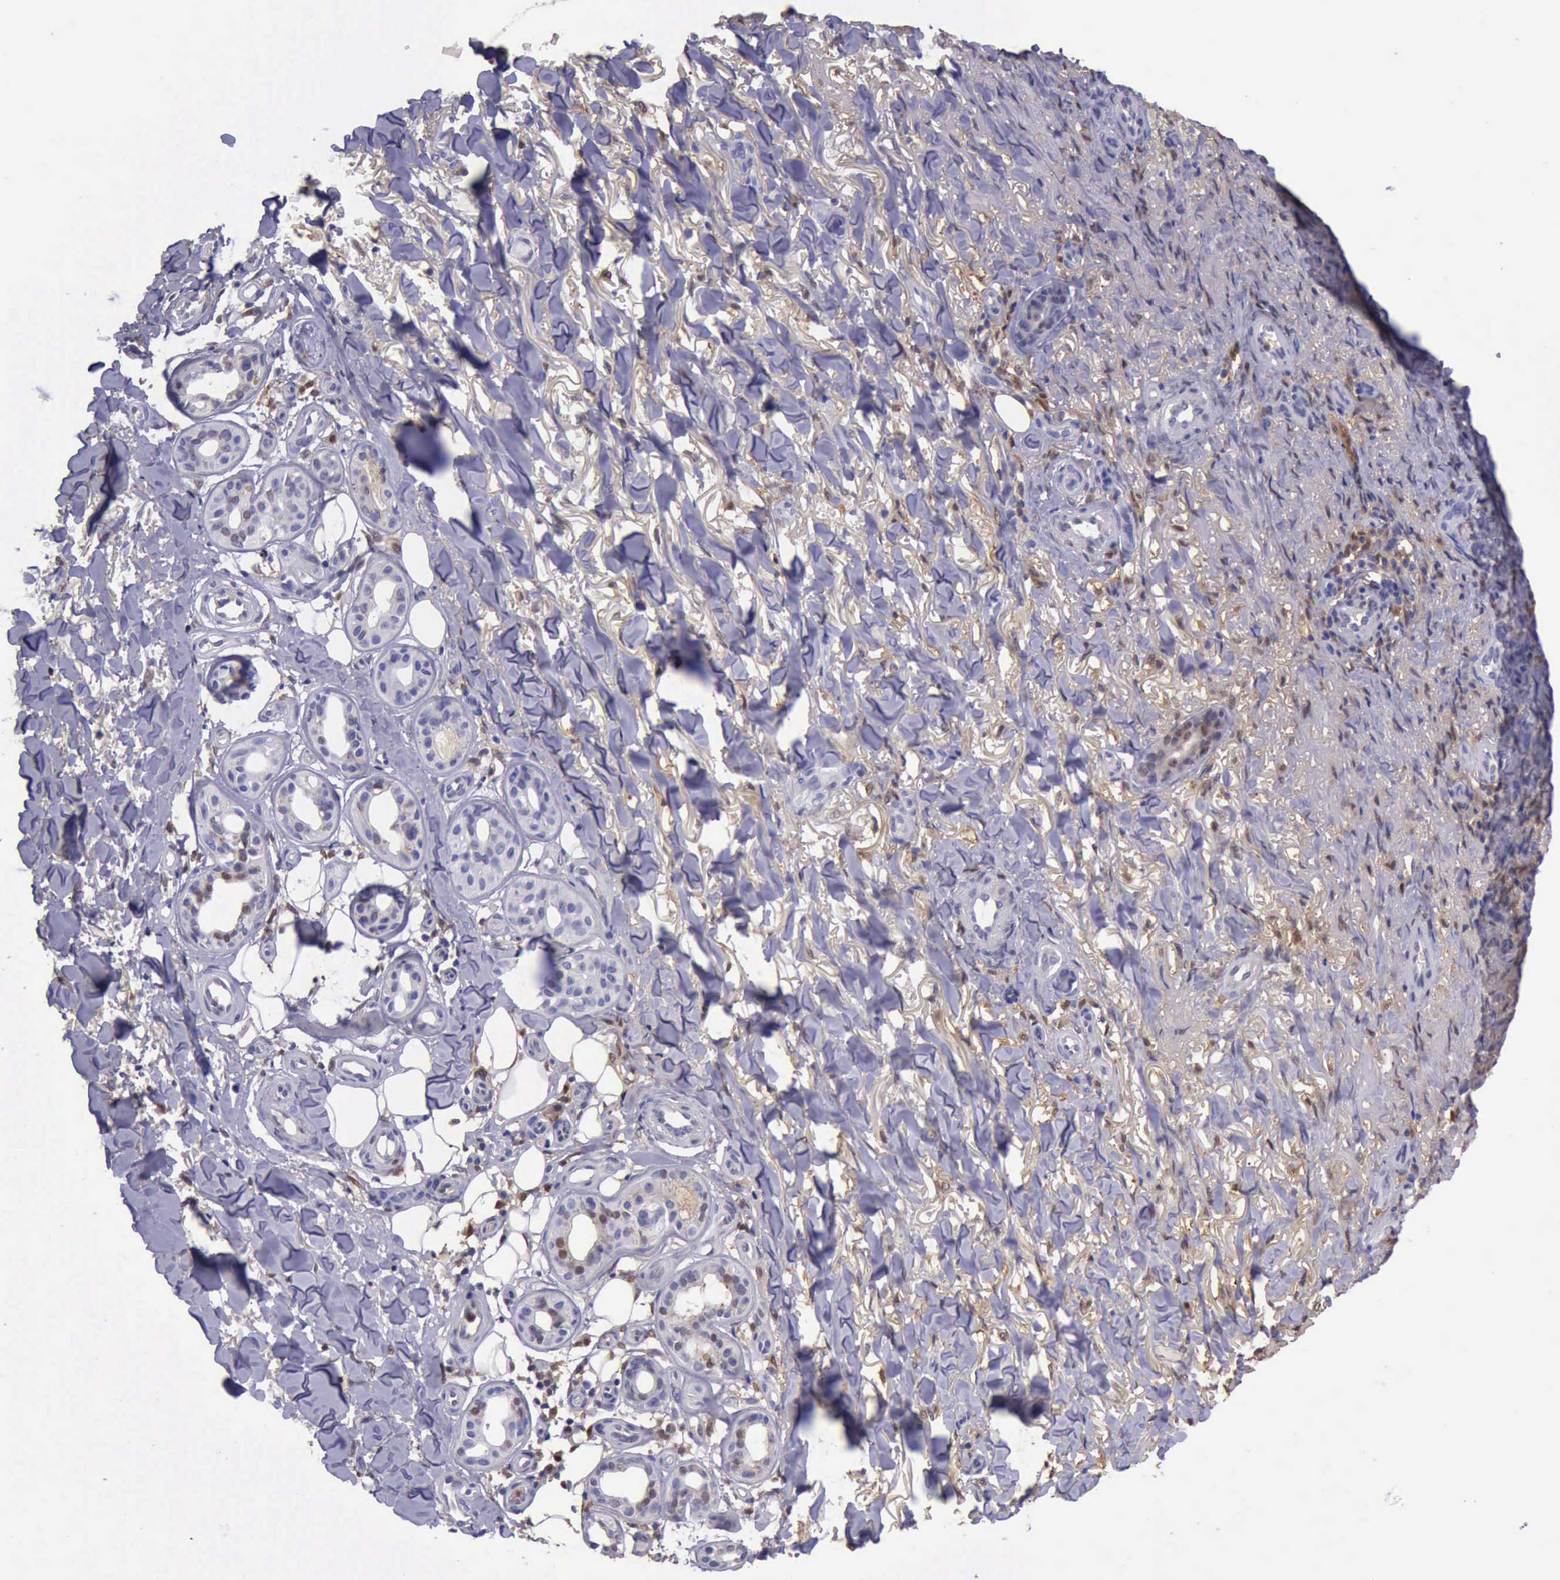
{"staining": {"intensity": "weak", "quantity": "25%-75%", "location": "cytoplasmic/membranous"}, "tissue": "skin cancer", "cell_type": "Tumor cells", "image_type": "cancer", "snomed": [{"axis": "morphology", "description": "Basal cell carcinoma"}, {"axis": "topography", "description": "Skin"}], "caption": "This image exhibits basal cell carcinoma (skin) stained with IHC to label a protein in brown. The cytoplasmic/membranous of tumor cells show weak positivity for the protein. Nuclei are counter-stained blue.", "gene": "TYMP", "patient": {"sex": "male", "age": 81}}